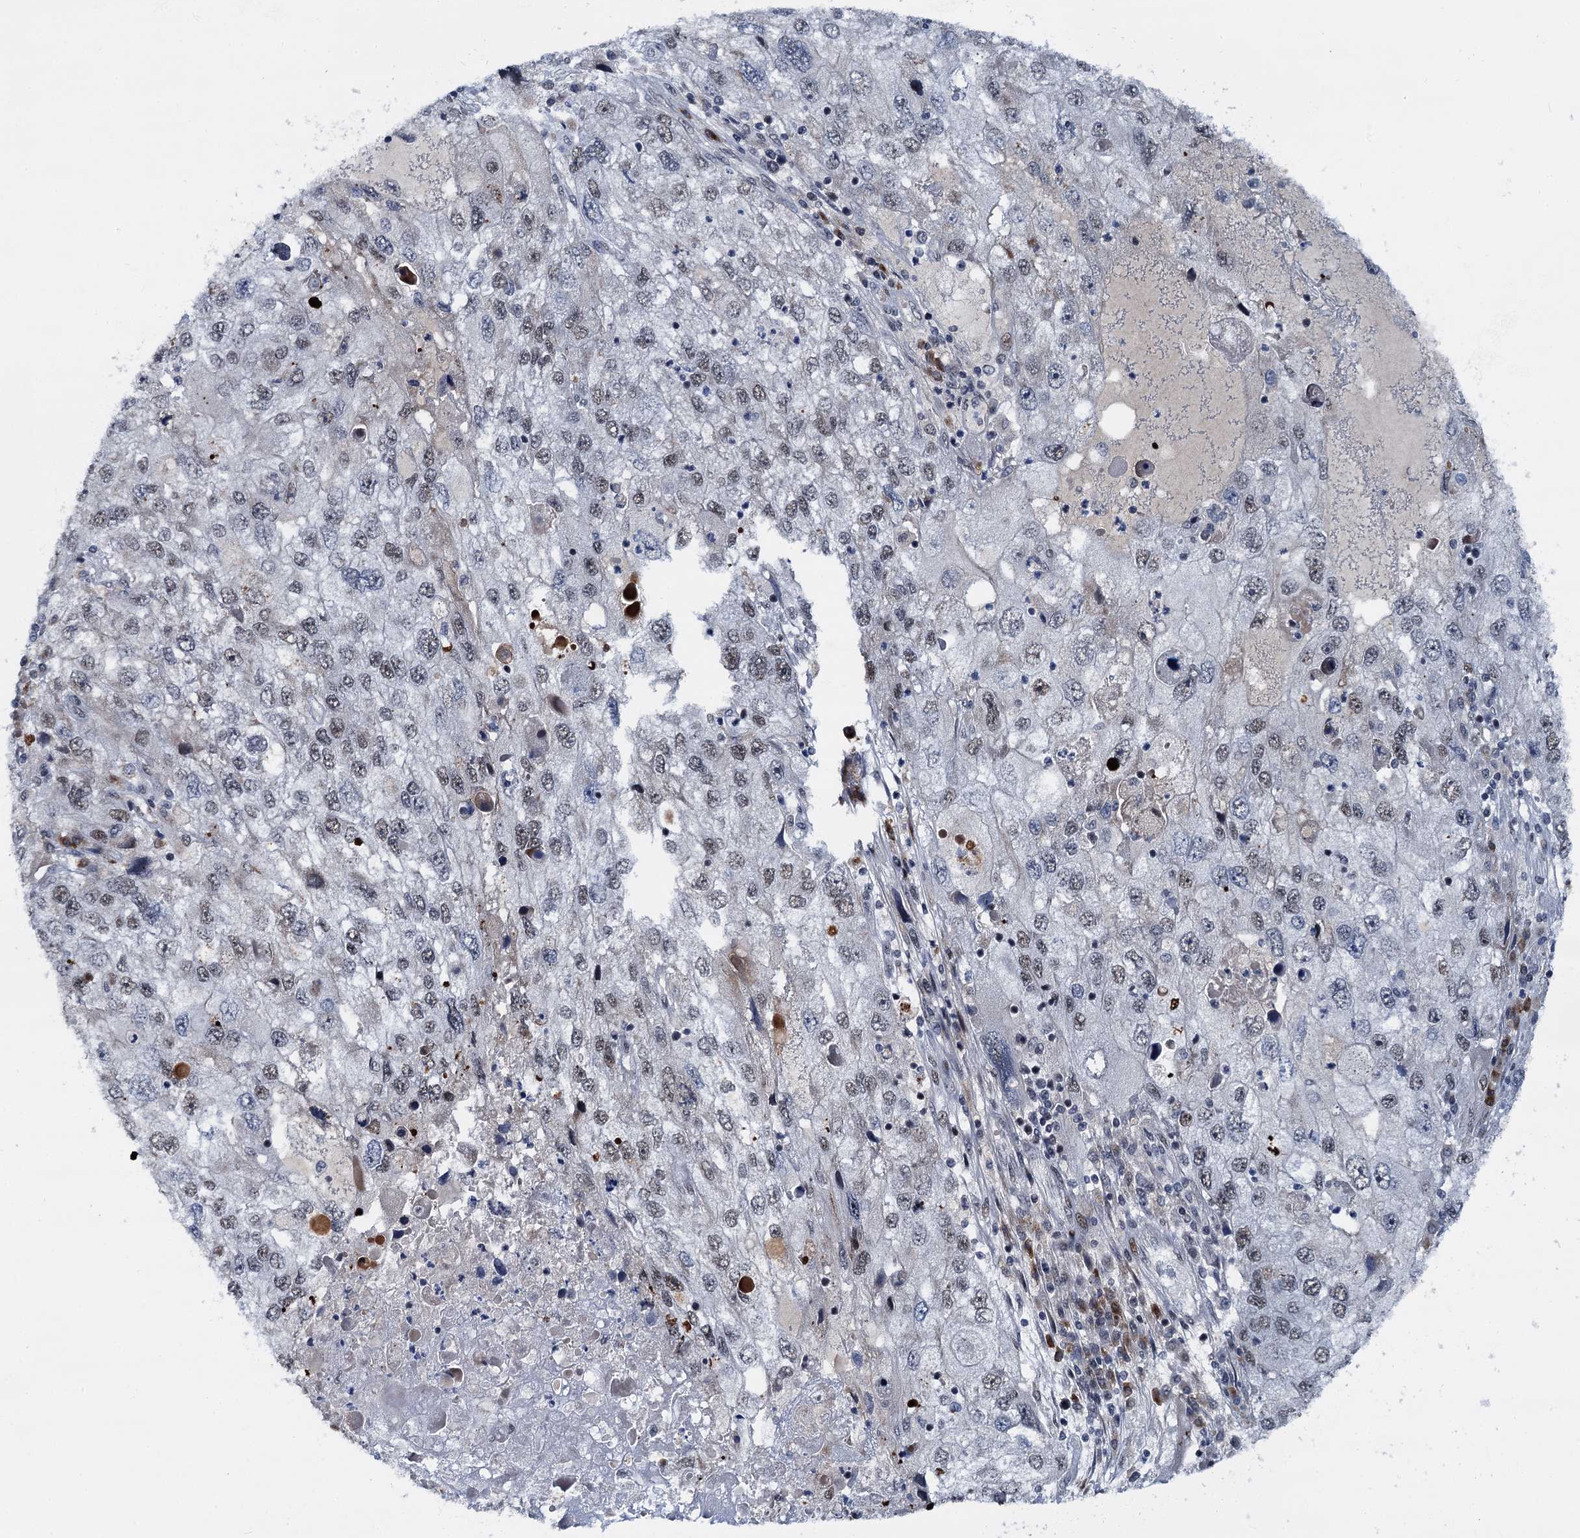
{"staining": {"intensity": "moderate", "quantity": "25%-75%", "location": "nuclear"}, "tissue": "endometrial cancer", "cell_type": "Tumor cells", "image_type": "cancer", "snomed": [{"axis": "morphology", "description": "Adenocarcinoma, NOS"}, {"axis": "topography", "description": "Endometrium"}], "caption": "Immunohistochemical staining of endometrial cancer (adenocarcinoma) reveals medium levels of moderate nuclear expression in about 25%-75% of tumor cells.", "gene": "RUFY2", "patient": {"sex": "female", "age": 49}}